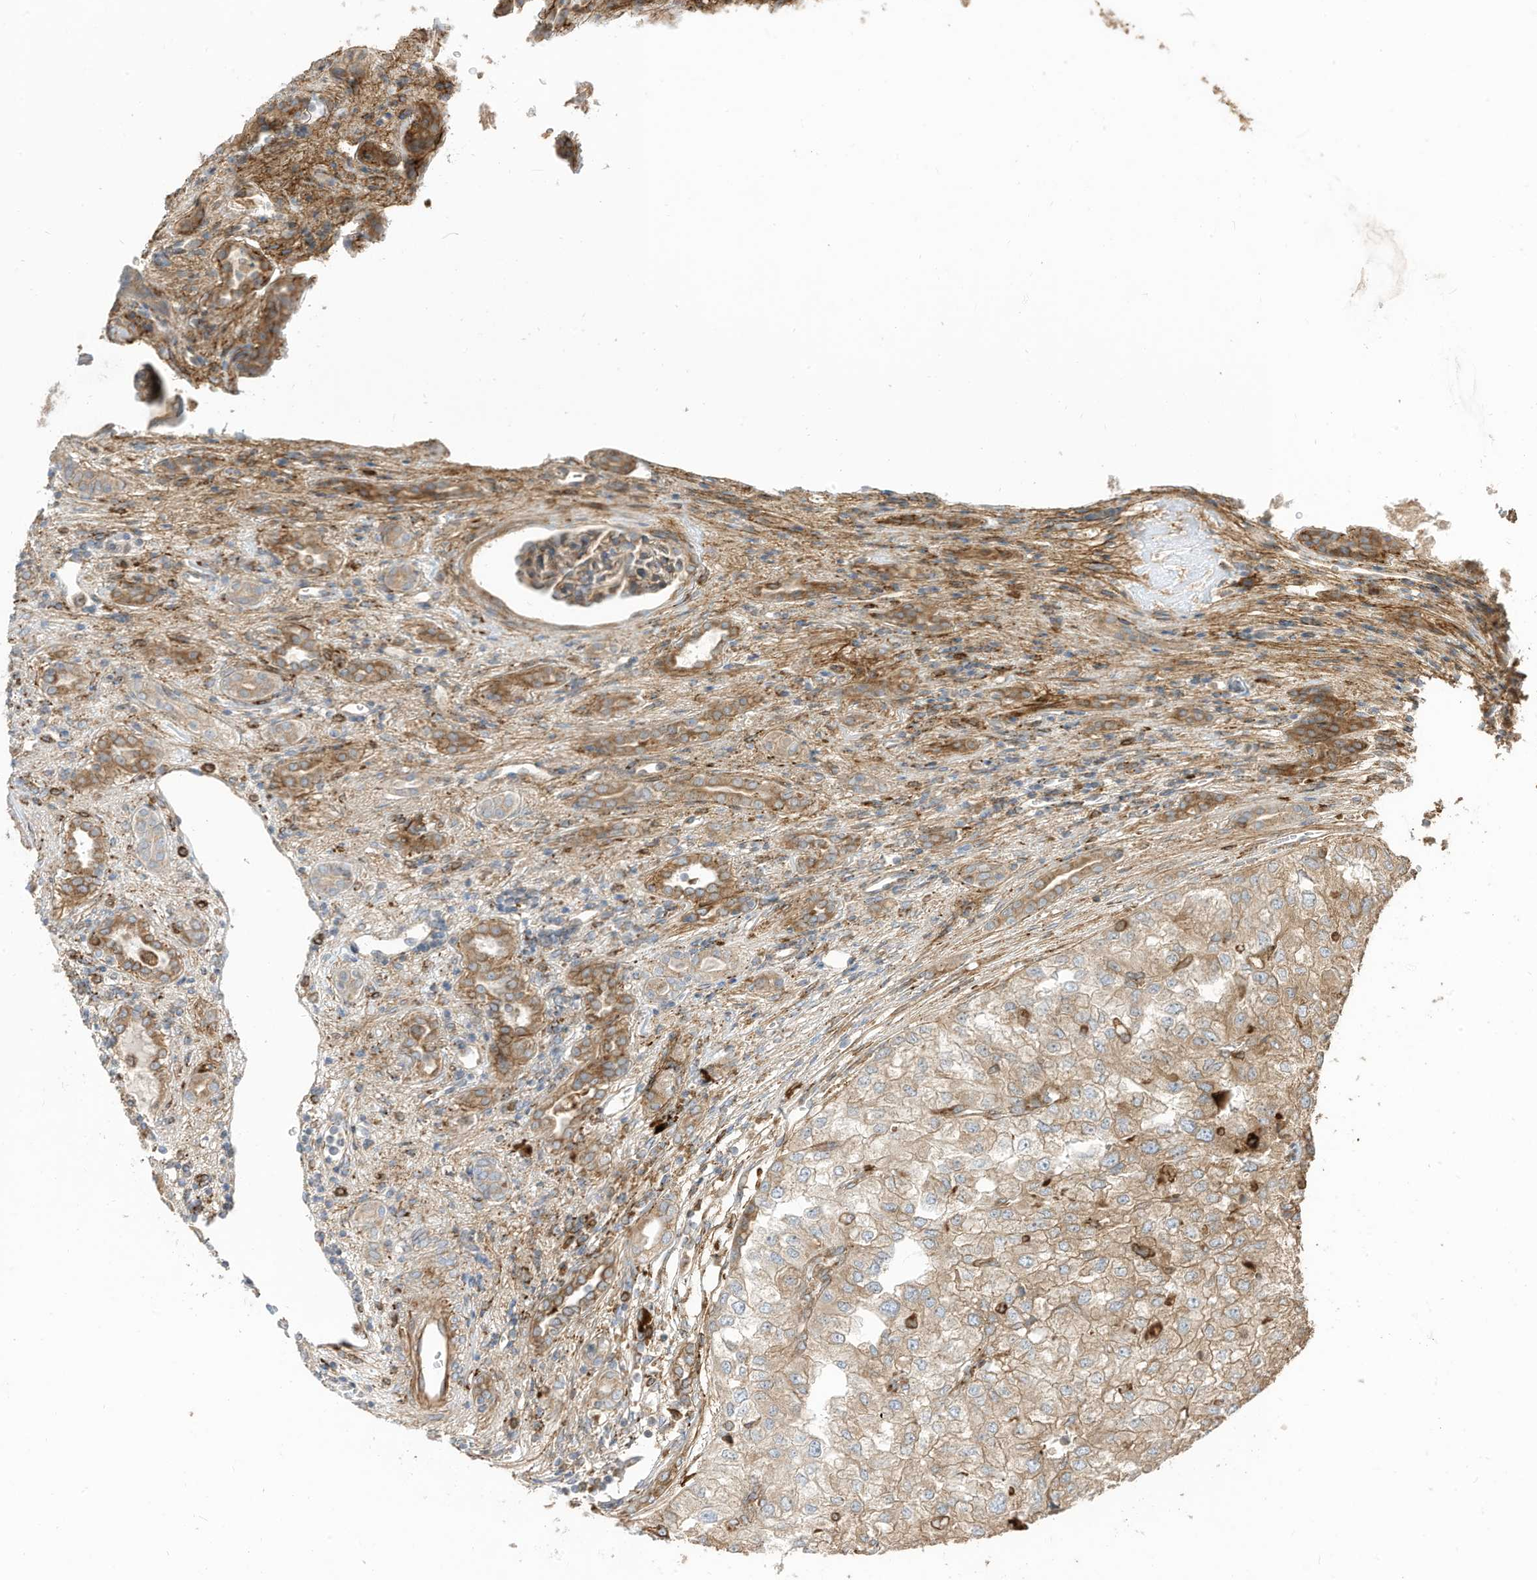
{"staining": {"intensity": "weak", "quantity": "25%-75%", "location": "cytoplasmic/membranous"}, "tissue": "renal cancer", "cell_type": "Tumor cells", "image_type": "cancer", "snomed": [{"axis": "morphology", "description": "Adenocarcinoma, NOS"}, {"axis": "topography", "description": "Kidney"}], "caption": "About 25%-75% of tumor cells in human renal cancer show weak cytoplasmic/membranous protein expression as visualized by brown immunohistochemical staining.", "gene": "TRNAU1AP", "patient": {"sex": "female", "age": 54}}